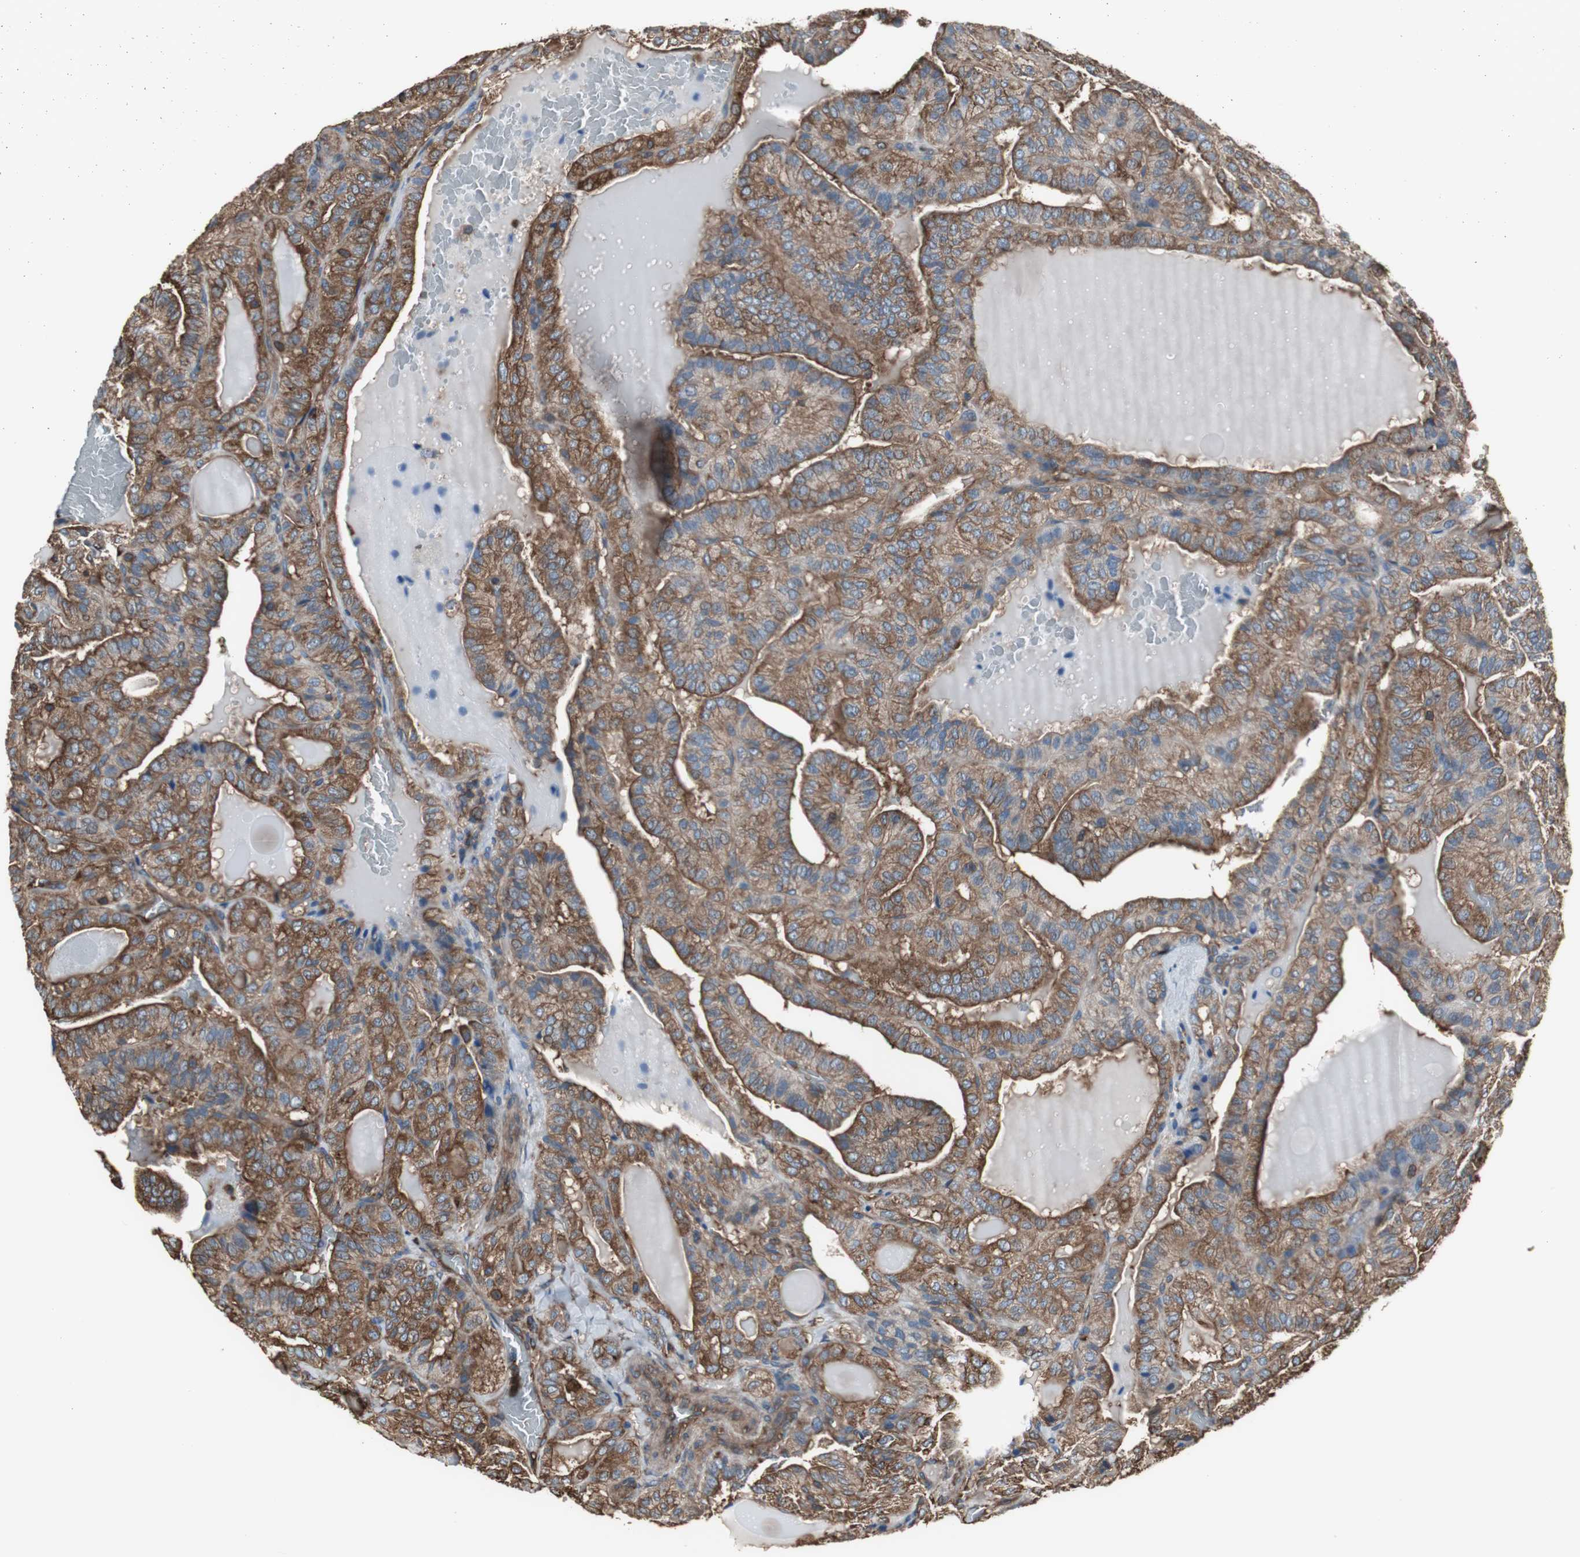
{"staining": {"intensity": "strong", "quantity": ">75%", "location": "cytoplasmic/membranous"}, "tissue": "thyroid cancer", "cell_type": "Tumor cells", "image_type": "cancer", "snomed": [{"axis": "morphology", "description": "Papillary adenocarcinoma, NOS"}, {"axis": "topography", "description": "Thyroid gland"}], "caption": "DAB immunohistochemical staining of papillary adenocarcinoma (thyroid) displays strong cytoplasmic/membranous protein staining in about >75% of tumor cells. The protein of interest is stained brown, and the nuclei are stained in blue (DAB (3,3'-diaminobenzidine) IHC with brightfield microscopy, high magnification).", "gene": "ACTN1", "patient": {"sex": "male", "age": 77}}